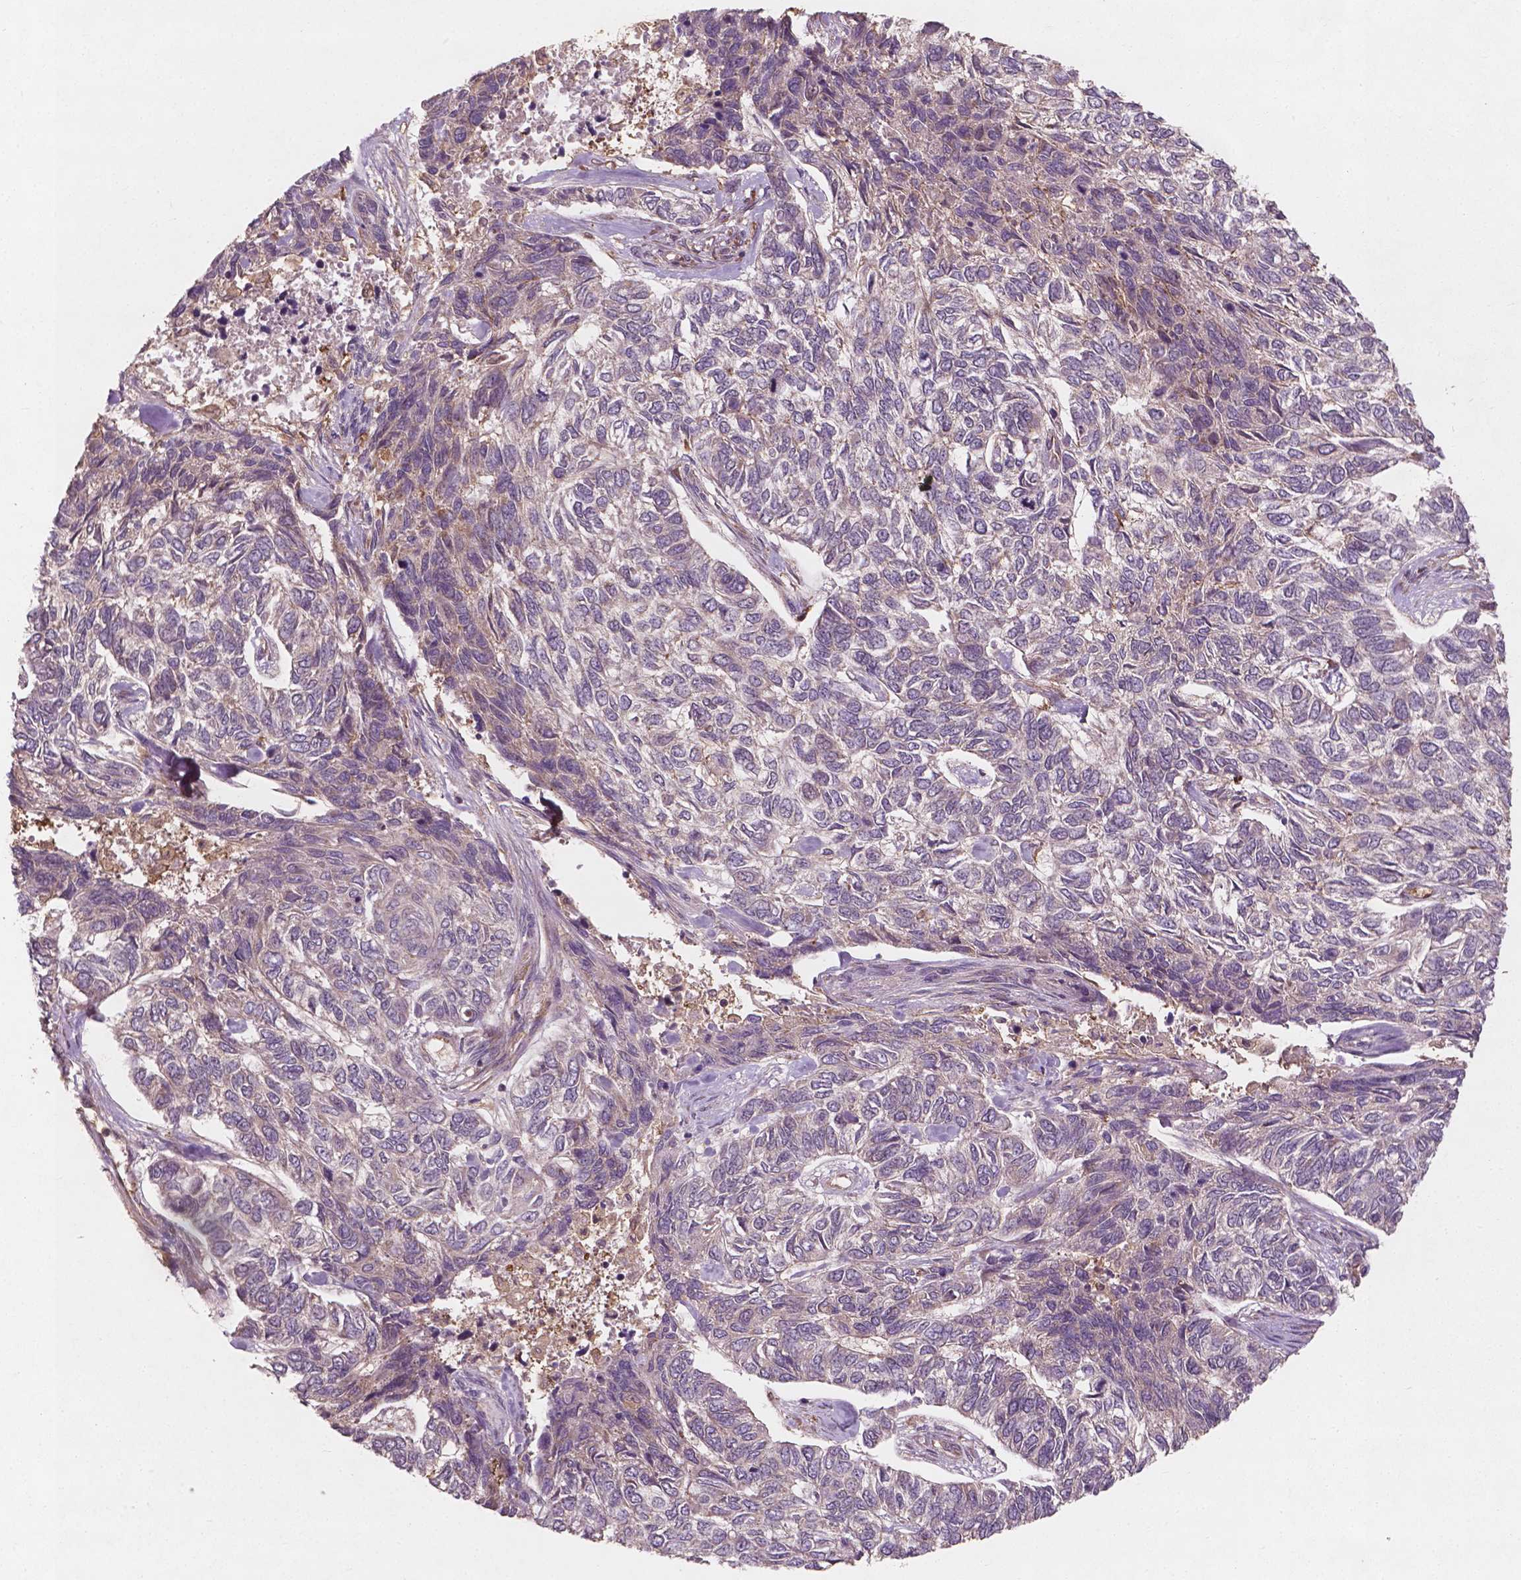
{"staining": {"intensity": "weak", "quantity": "<25%", "location": "cytoplasmic/membranous"}, "tissue": "skin cancer", "cell_type": "Tumor cells", "image_type": "cancer", "snomed": [{"axis": "morphology", "description": "Basal cell carcinoma"}, {"axis": "topography", "description": "Skin"}], "caption": "Micrograph shows no significant protein staining in tumor cells of skin basal cell carcinoma.", "gene": "CYFIP2", "patient": {"sex": "female", "age": 65}}